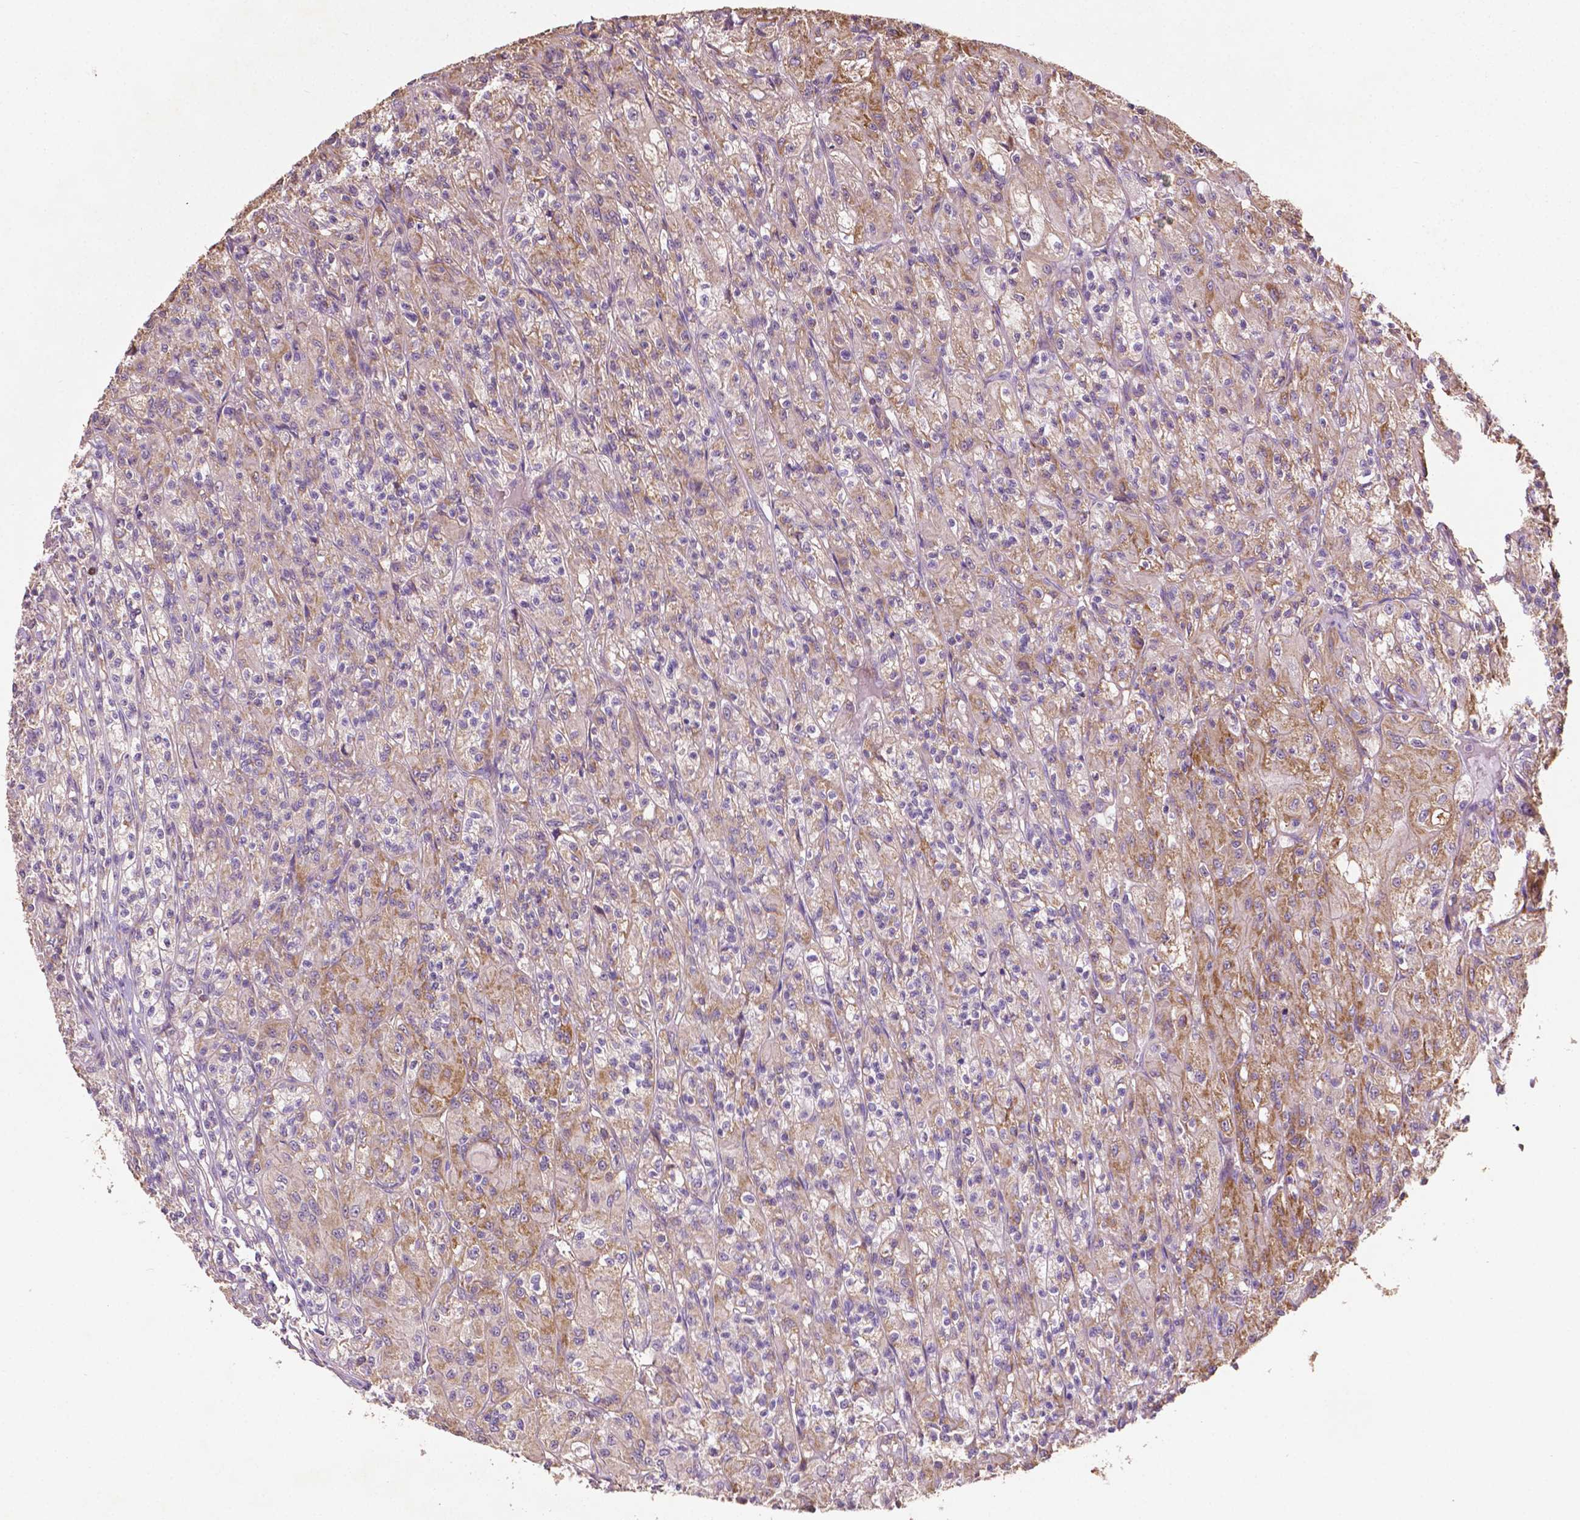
{"staining": {"intensity": "weak", "quantity": "<25%", "location": "cytoplasmic/membranous"}, "tissue": "renal cancer", "cell_type": "Tumor cells", "image_type": "cancer", "snomed": [{"axis": "morphology", "description": "Adenocarcinoma, NOS"}, {"axis": "topography", "description": "Kidney"}], "caption": "IHC of adenocarcinoma (renal) exhibits no staining in tumor cells.", "gene": "LRR1", "patient": {"sex": "female", "age": 70}}